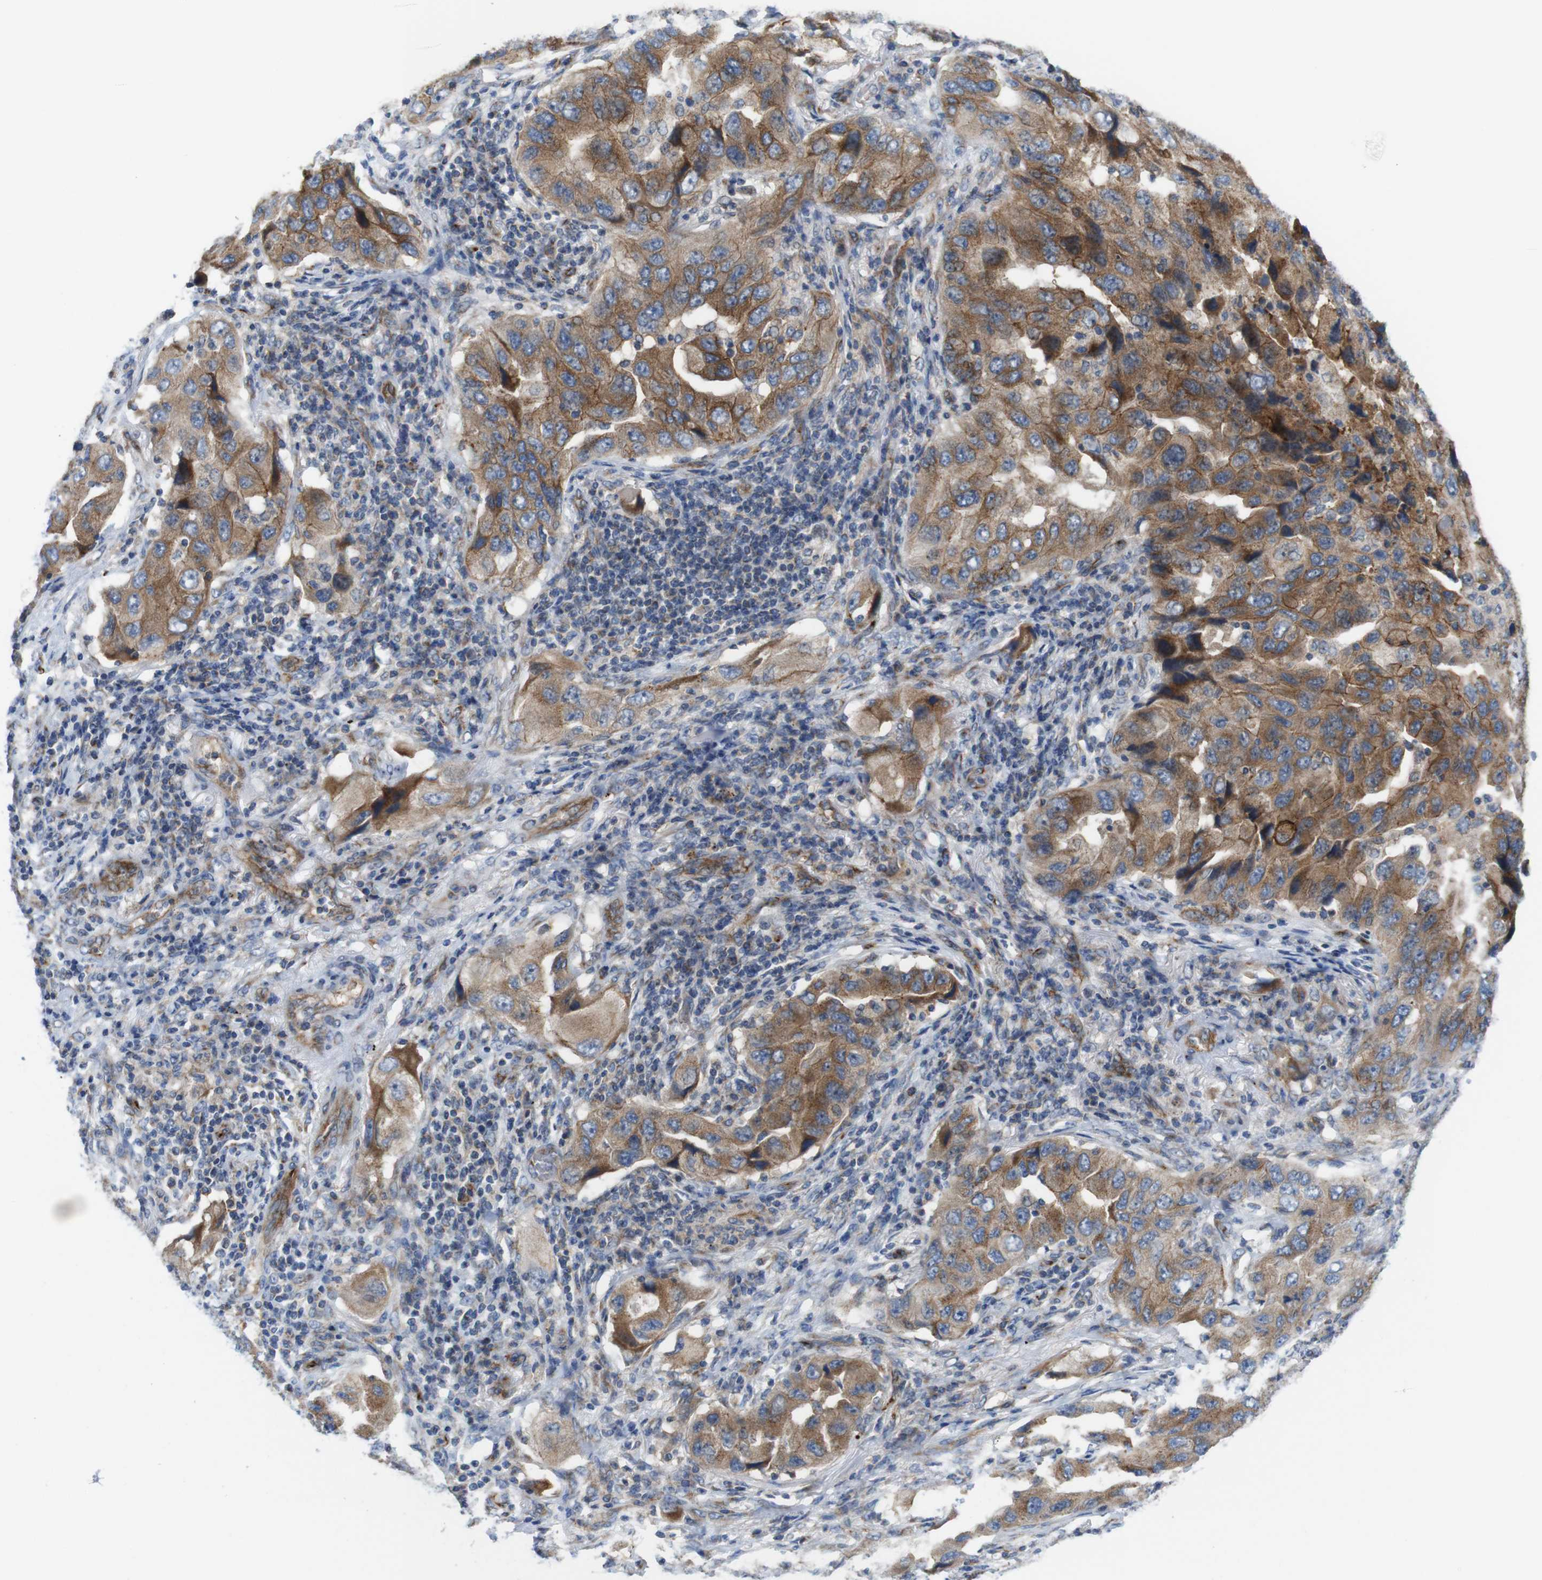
{"staining": {"intensity": "moderate", "quantity": ">75%", "location": "cytoplasmic/membranous"}, "tissue": "lung cancer", "cell_type": "Tumor cells", "image_type": "cancer", "snomed": [{"axis": "morphology", "description": "Adenocarcinoma, NOS"}, {"axis": "topography", "description": "Lung"}], "caption": "Tumor cells show moderate cytoplasmic/membranous staining in approximately >75% of cells in adenocarcinoma (lung).", "gene": "EFCAB14", "patient": {"sex": "female", "age": 65}}